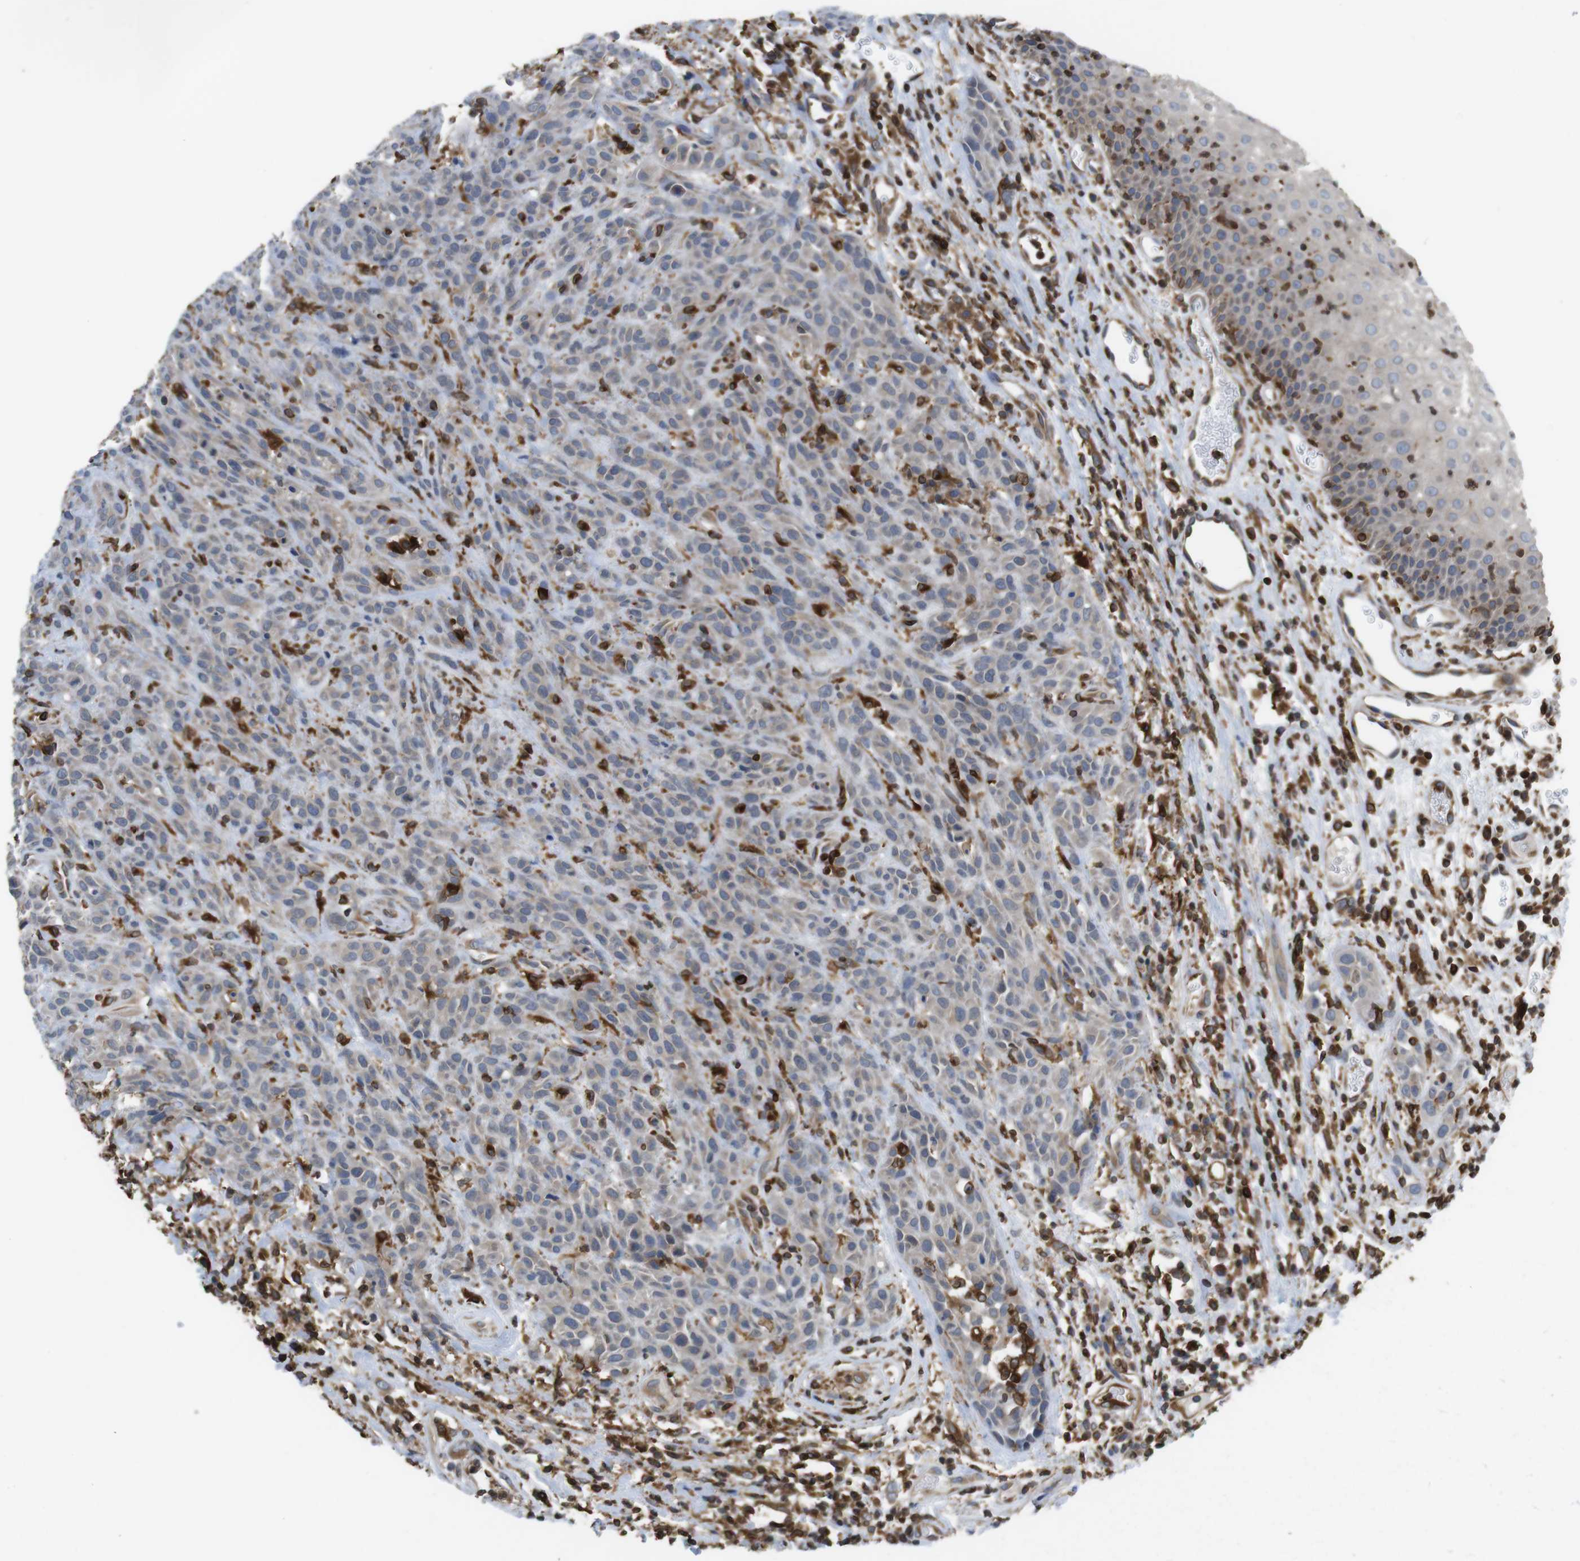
{"staining": {"intensity": "weak", "quantity": ">75%", "location": "cytoplasmic/membranous"}, "tissue": "head and neck cancer", "cell_type": "Tumor cells", "image_type": "cancer", "snomed": [{"axis": "morphology", "description": "Normal tissue, NOS"}, {"axis": "morphology", "description": "Squamous cell carcinoma, NOS"}, {"axis": "topography", "description": "Cartilage tissue"}, {"axis": "topography", "description": "Head-Neck"}], "caption": "Squamous cell carcinoma (head and neck) stained for a protein (brown) shows weak cytoplasmic/membranous positive expression in approximately >75% of tumor cells.", "gene": "ARL6IP5", "patient": {"sex": "male", "age": 62}}